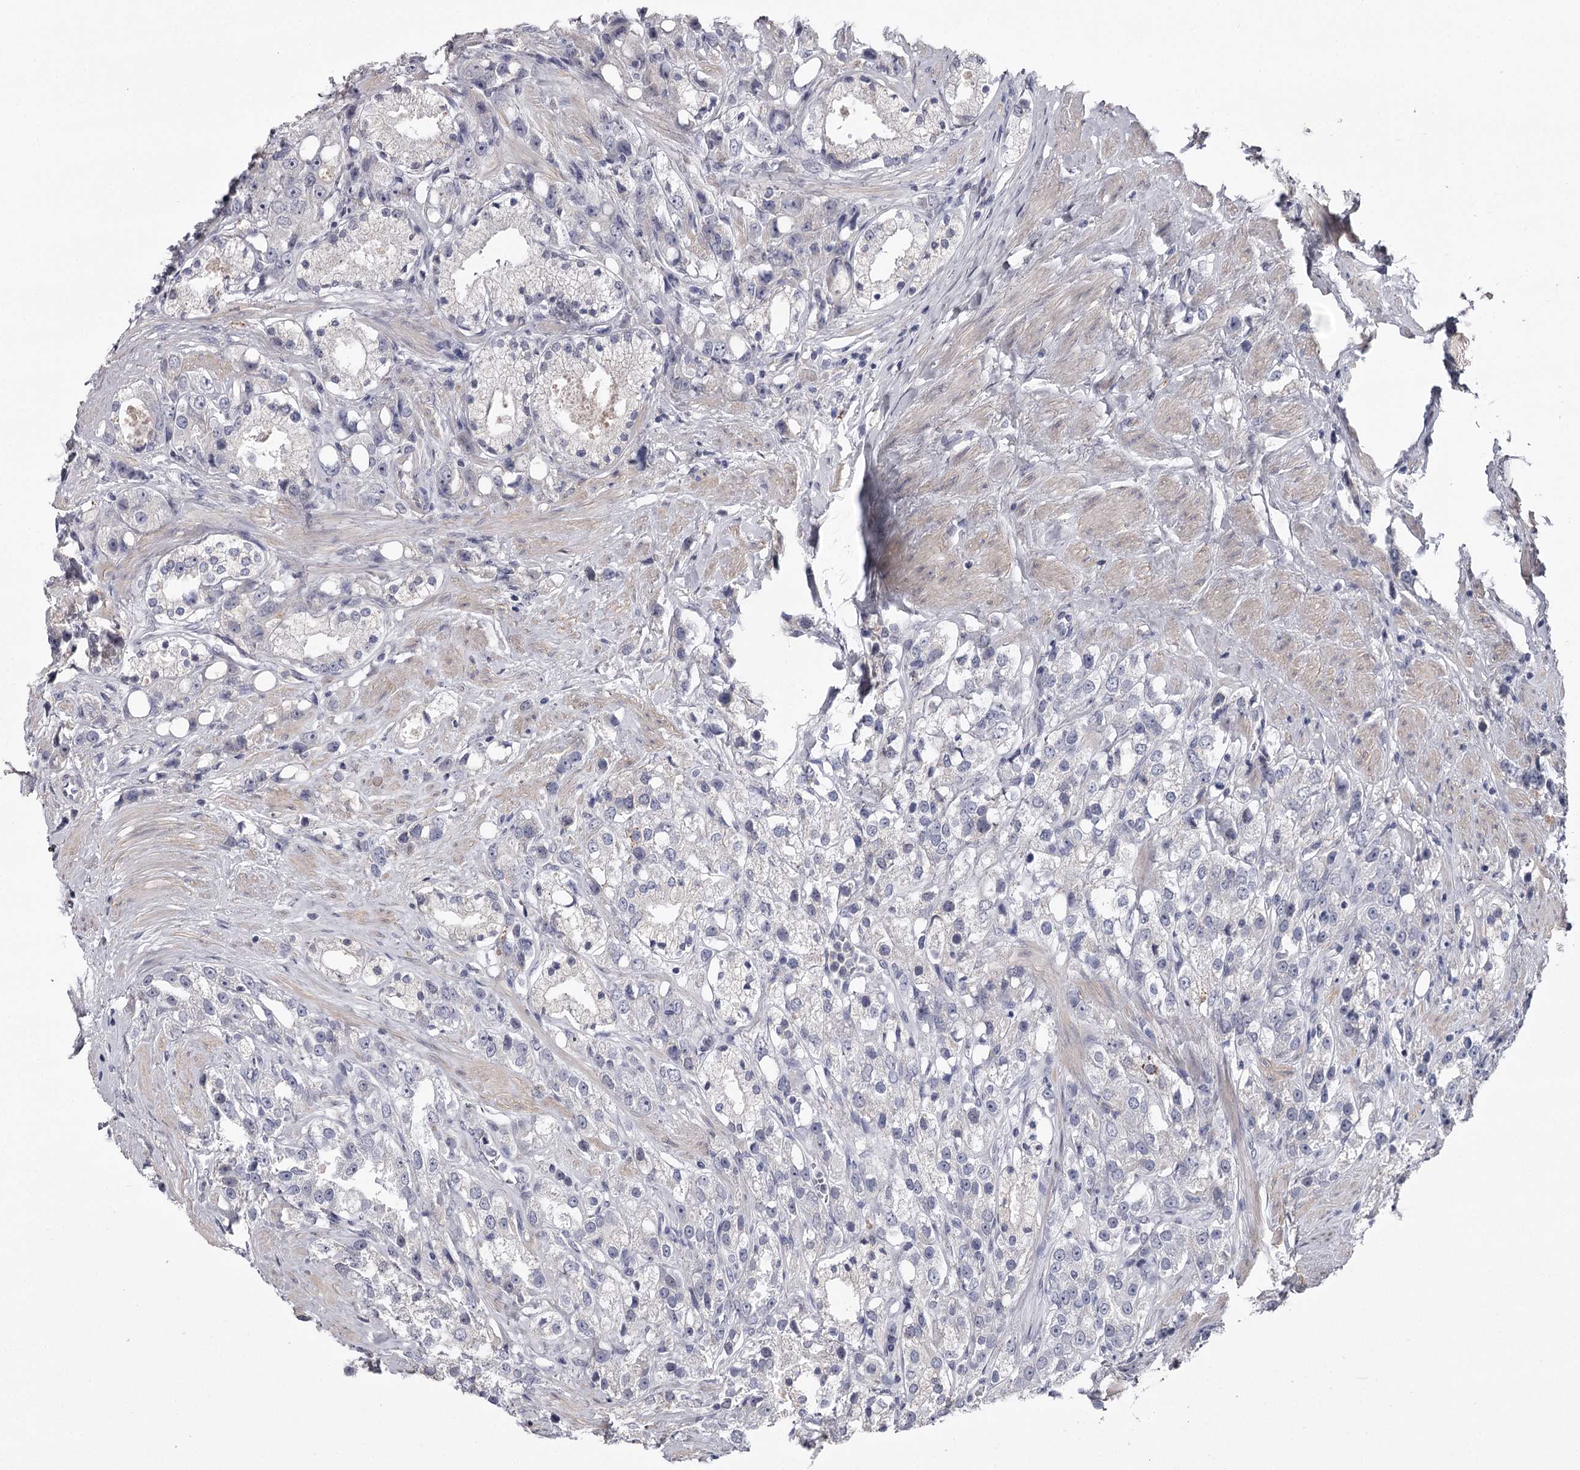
{"staining": {"intensity": "negative", "quantity": "none", "location": "none"}, "tissue": "prostate cancer", "cell_type": "Tumor cells", "image_type": "cancer", "snomed": [{"axis": "morphology", "description": "Adenocarcinoma, NOS"}, {"axis": "topography", "description": "Prostate"}], "caption": "High power microscopy photomicrograph of an immunohistochemistry image of prostate cancer, revealing no significant positivity in tumor cells. (DAB immunohistochemistry with hematoxylin counter stain).", "gene": "FDXACB1", "patient": {"sex": "male", "age": 79}}